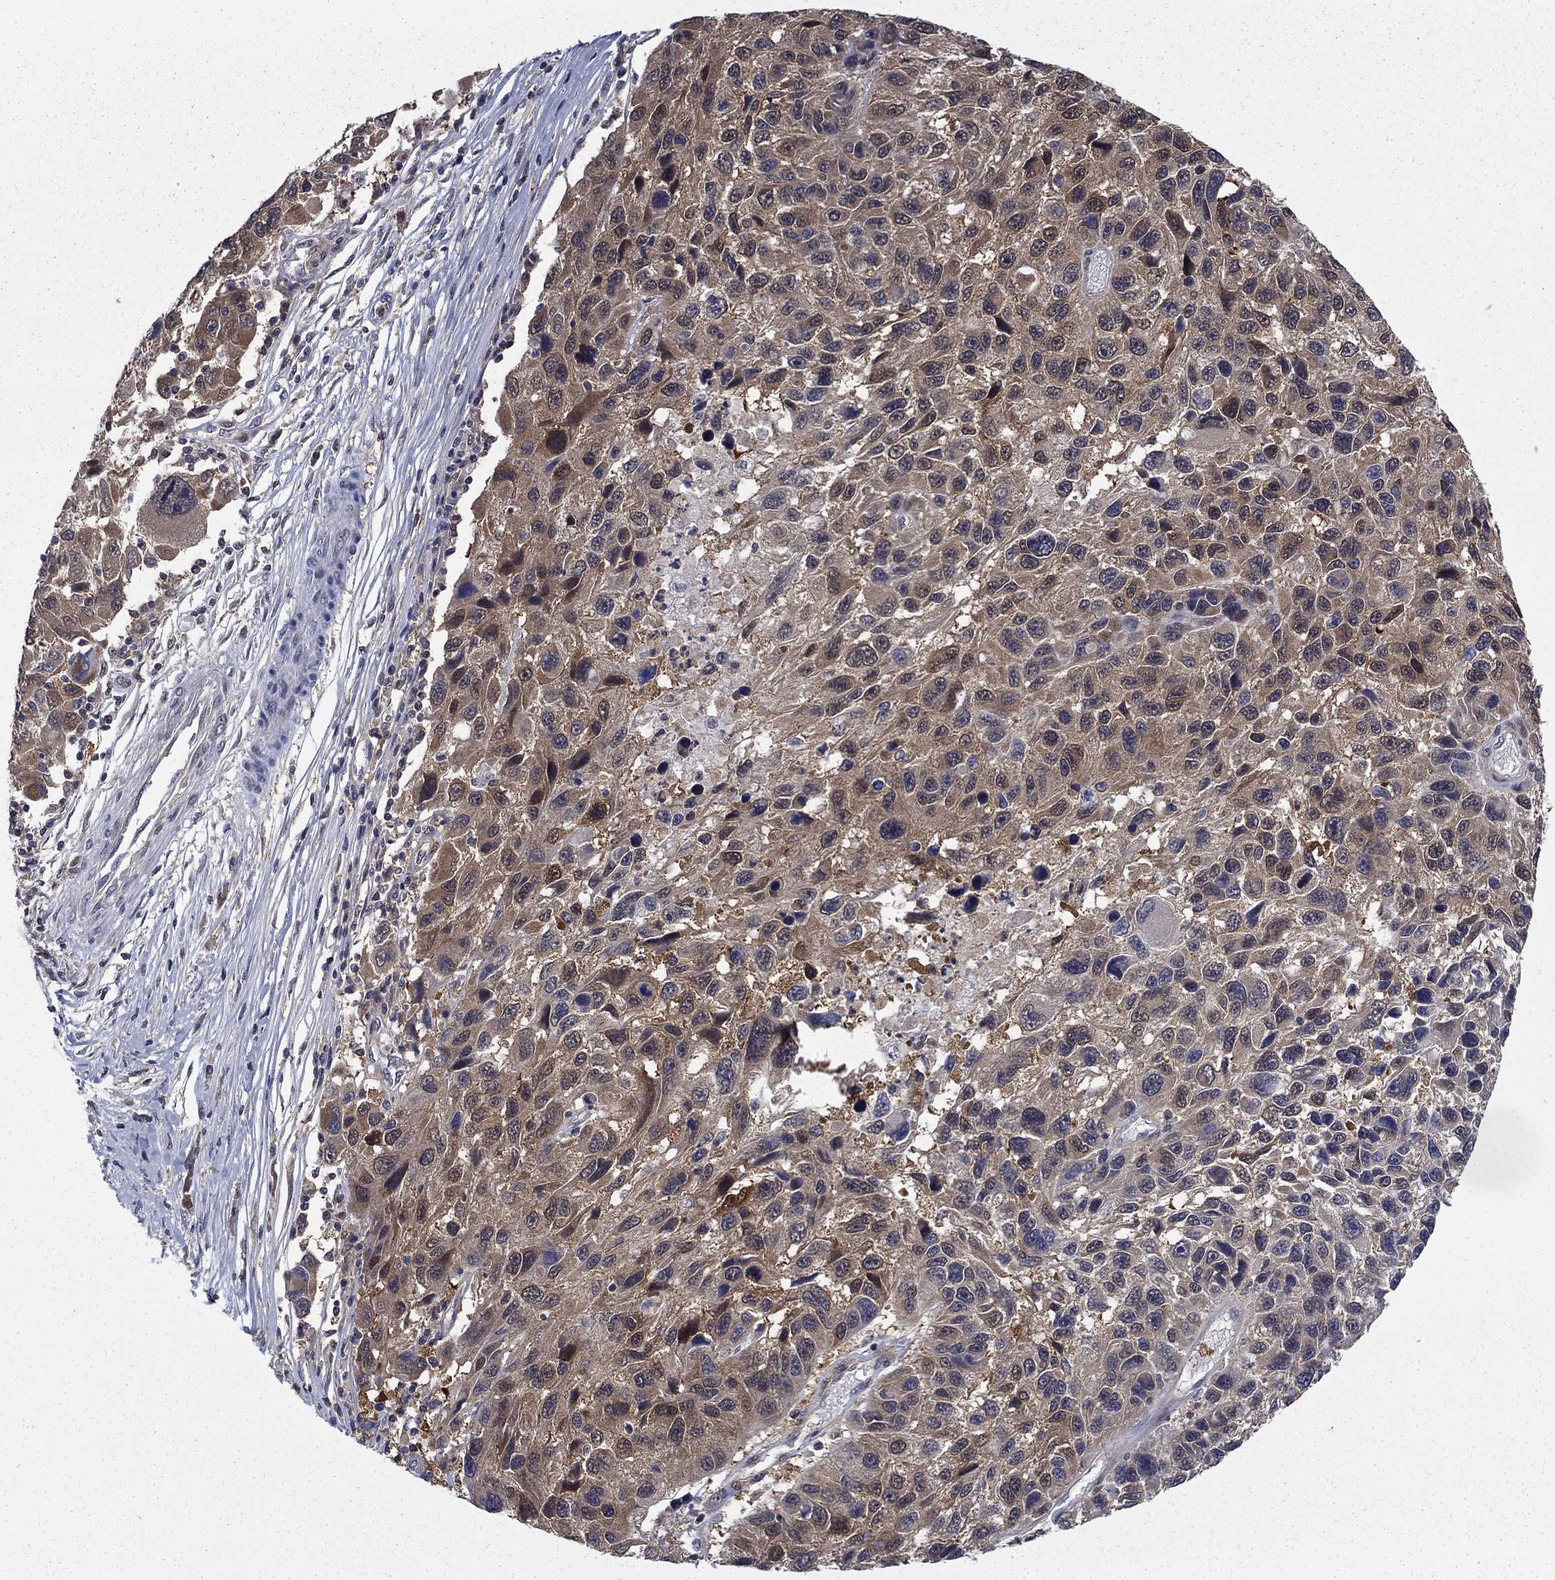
{"staining": {"intensity": "weak", "quantity": ">75%", "location": "cytoplasmic/membranous"}, "tissue": "melanoma", "cell_type": "Tumor cells", "image_type": "cancer", "snomed": [{"axis": "morphology", "description": "Malignant melanoma, NOS"}, {"axis": "topography", "description": "Skin"}], "caption": "Approximately >75% of tumor cells in human malignant melanoma reveal weak cytoplasmic/membranous protein expression as visualized by brown immunohistochemical staining.", "gene": "NIT2", "patient": {"sex": "male", "age": 53}}